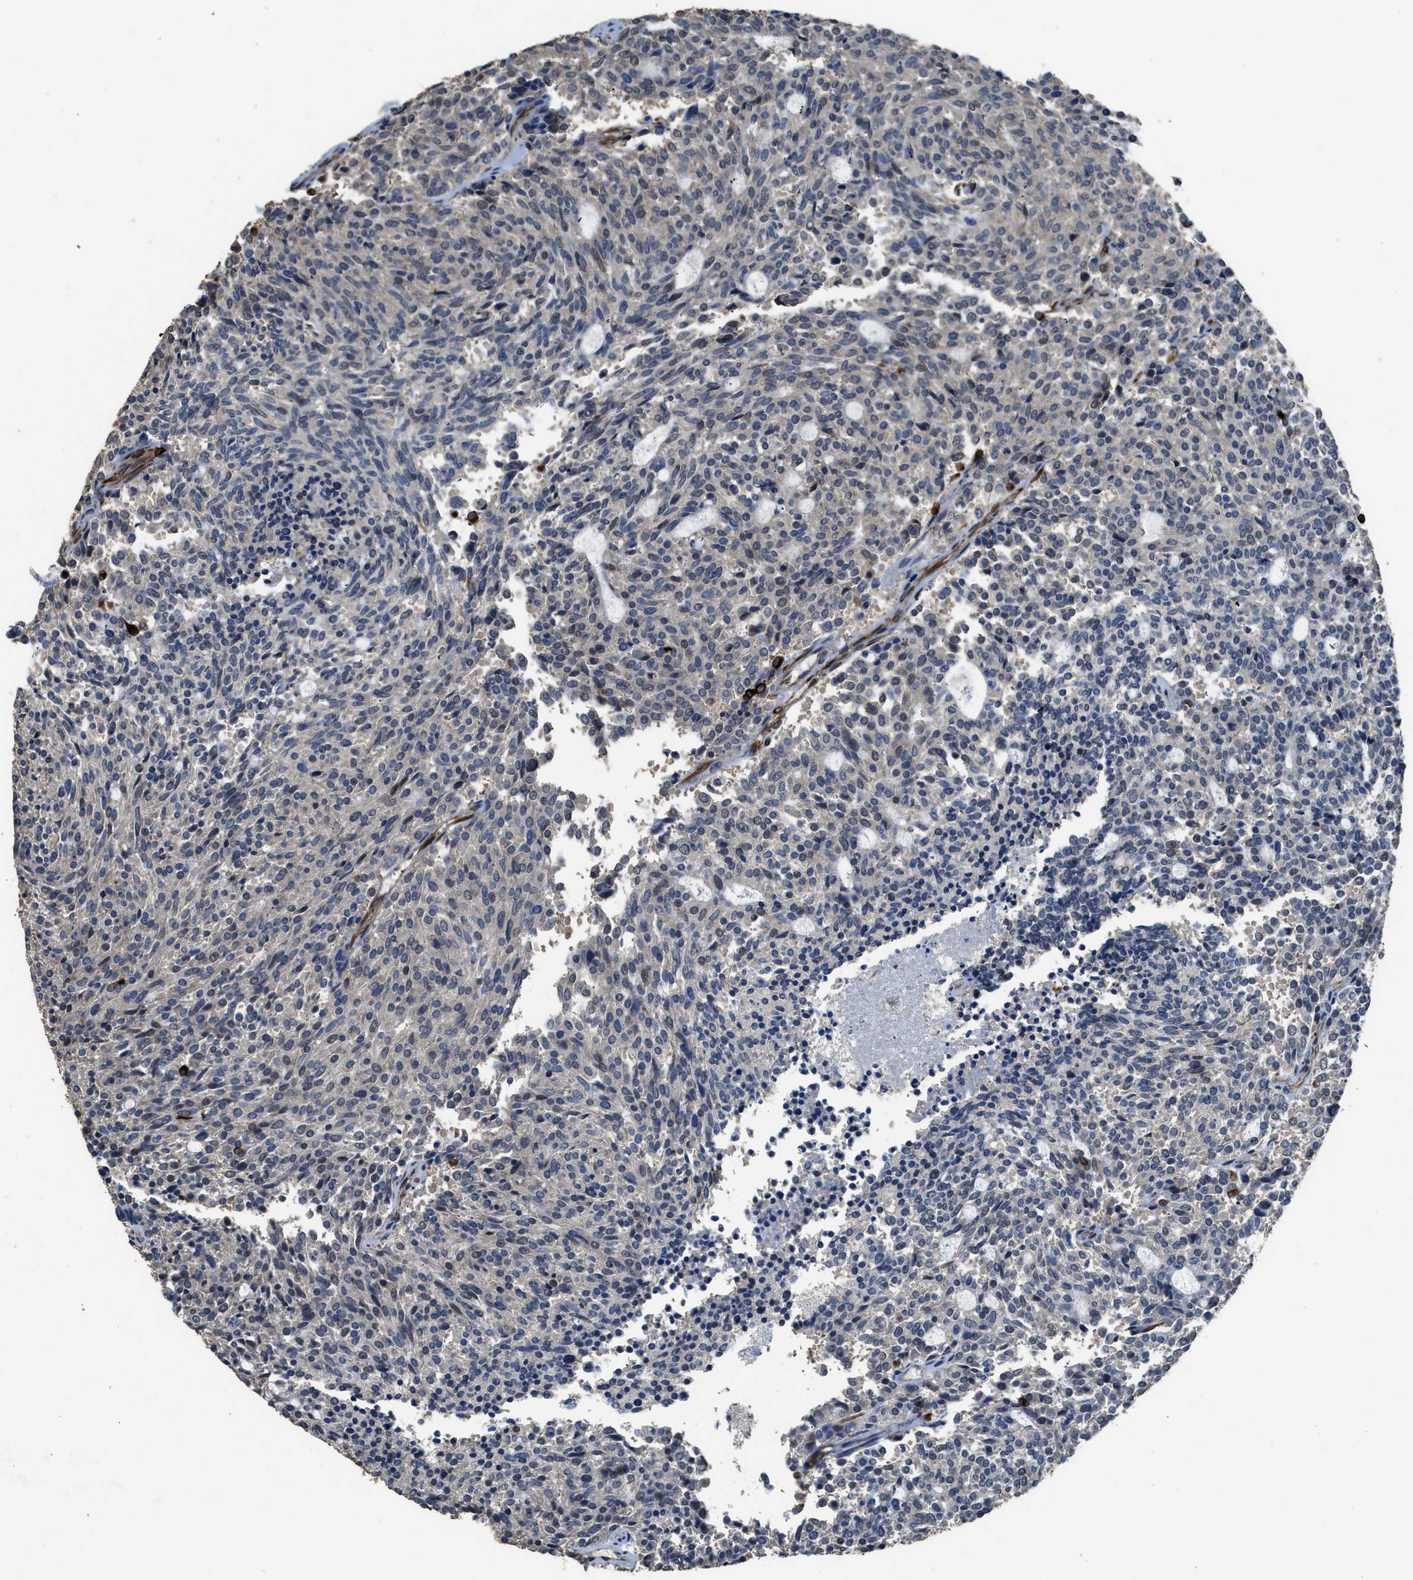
{"staining": {"intensity": "weak", "quantity": "<25%", "location": "cytoplasmic/membranous"}, "tissue": "carcinoid", "cell_type": "Tumor cells", "image_type": "cancer", "snomed": [{"axis": "morphology", "description": "Carcinoid, malignant, NOS"}, {"axis": "topography", "description": "Pancreas"}], "caption": "An immunohistochemistry (IHC) photomicrograph of carcinoid is shown. There is no staining in tumor cells of carcinoid.", "gene": "SYNM", "patient": {"sex": "female", "age": 54}}